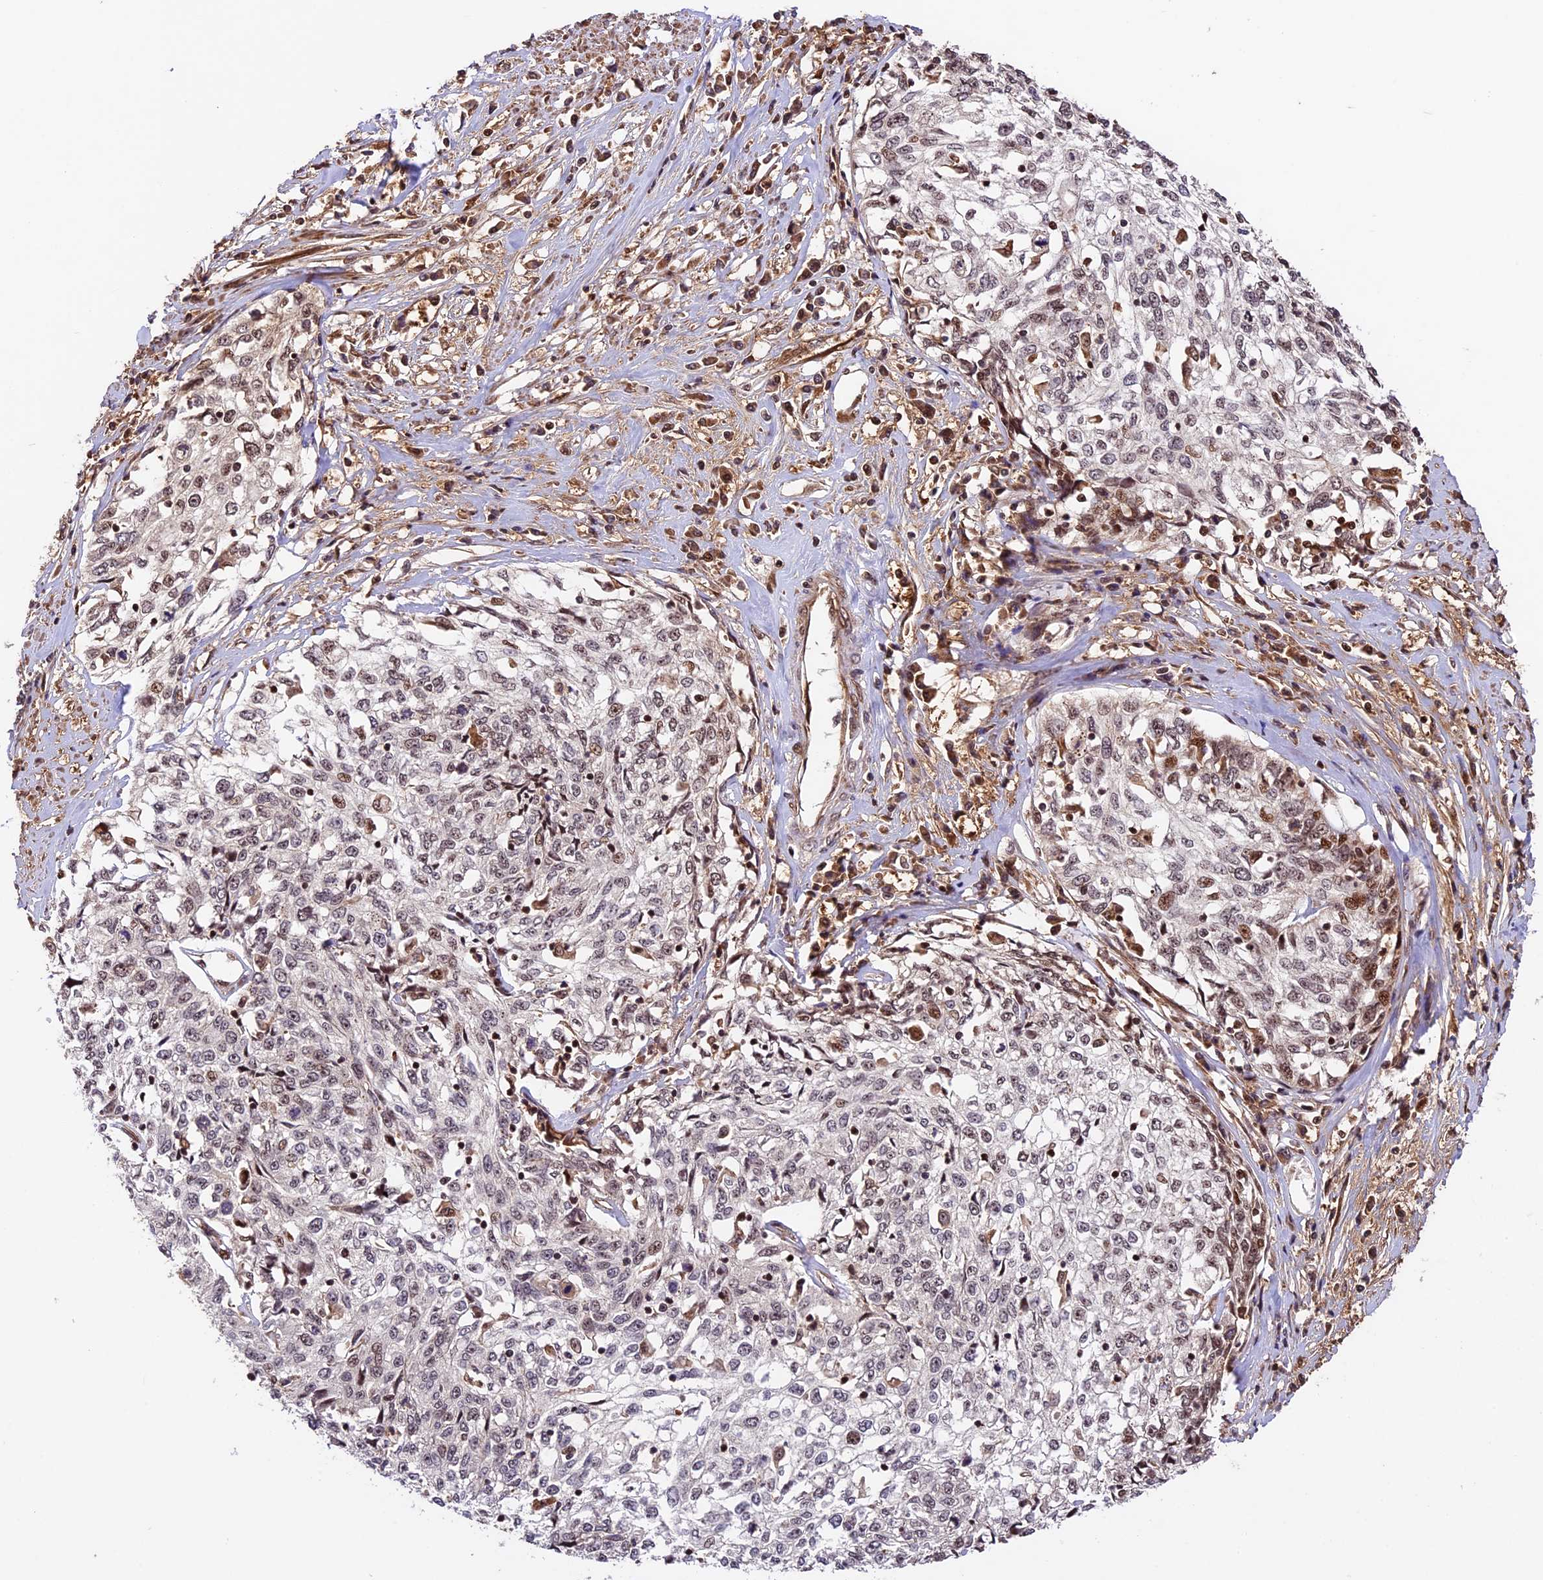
{"staining": {"intensity": "weak", "quantity": "<25%", "location": "nuclear"}, "tissue": "cervical cancer", "cell_type": "Tumor cells", "image_type": "cancer", "snomed": [{"axis": "morphology", "description": "Squamous cell carcinoma, NOS"}, {"axis": "topography", "description": "Cervix"}], "caption": "Tumor cells are negative for protein expression in human cervical cancer (squamous cell carcinoma). The staining was performed using DAB to visualize the protein expression in brown, while the nuclei were stained in blue with hematoxylin (Magnification: 20x).", "gene": "DHX38", "patient": {"sex": "female", "age": 57}}